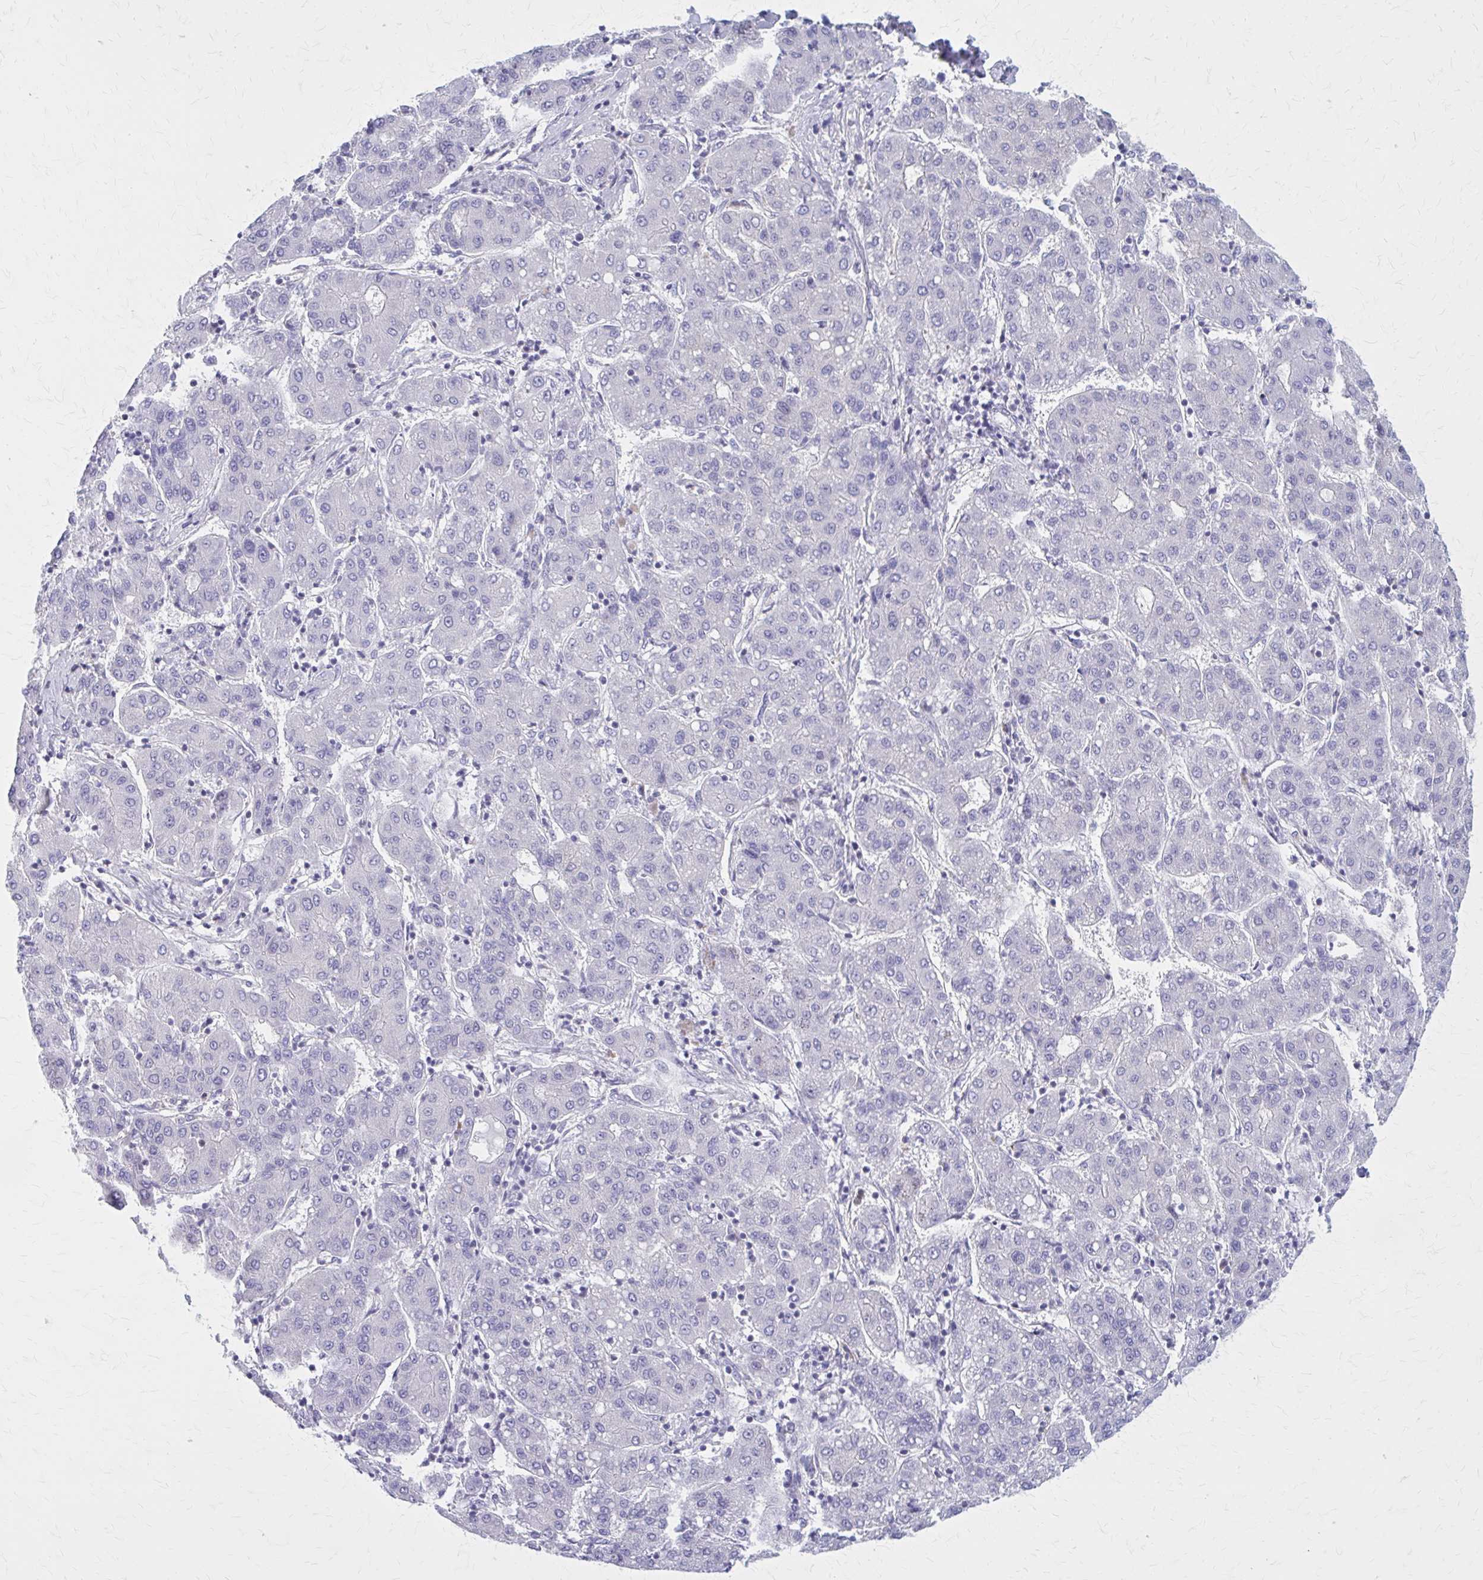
{"staining": {"intensity": "negative", "quantity": "none", "location": "none"}, "tissue": "liver cancer", "cell_type": "Tumor cells", "image_type": "cancer", "snomed": [{"axis": "morphology", "description": "Carcinoma, Hepatocellular, NOS"}, {"axis": "topography", "description": "Liver"}], "caption": "This is an immunohistochemistry (IHC) image of human hepatocellular carcinoma (liver). There is no staining in tumor cells.", "gene": "PITPNM1", "patient": {"sex": "male", "age": 65}}